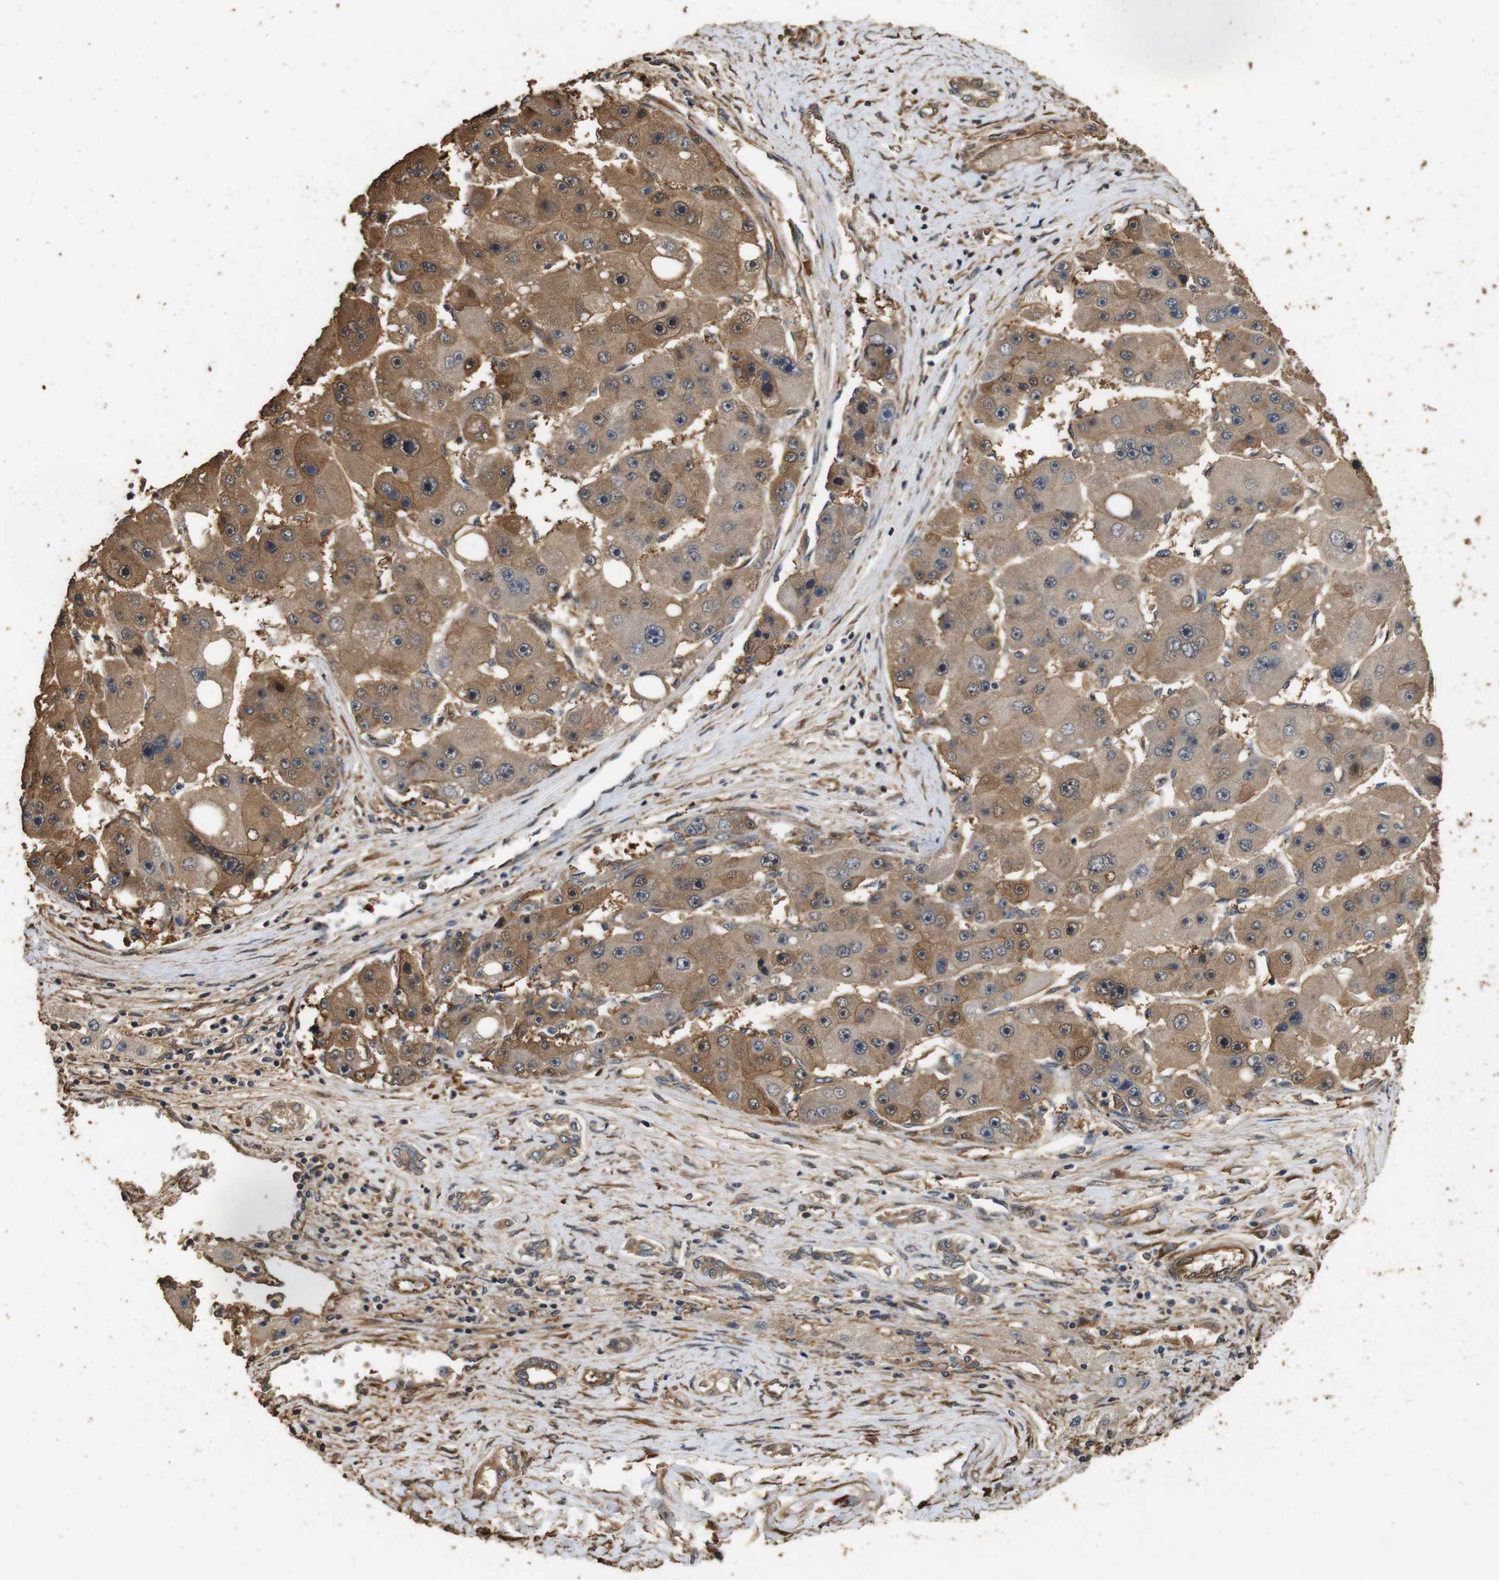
{"staining": {"intensity": "moderate", "quantity": ">75%", "location": "cytoplasmic/membranous"}, "tissue": "liver cancer", "cell_type": "Tumor cells", "image_type": "cancer", "snomed": [{"axis": "morphology", "description": "Carcinoma, Hepatocellular, NOS"}, {"axis": "topography", "description": "Liver"}], "caption": "There is medium levels of moderate cytoplasmic/membranous expression in tumor cells of liver cancer (hepatocellular carcinoma), as demonstrated by immunohistochemical staining (brown color).", "gene": "CNPY4", "patient": {"sex": "female", "age": 61}}